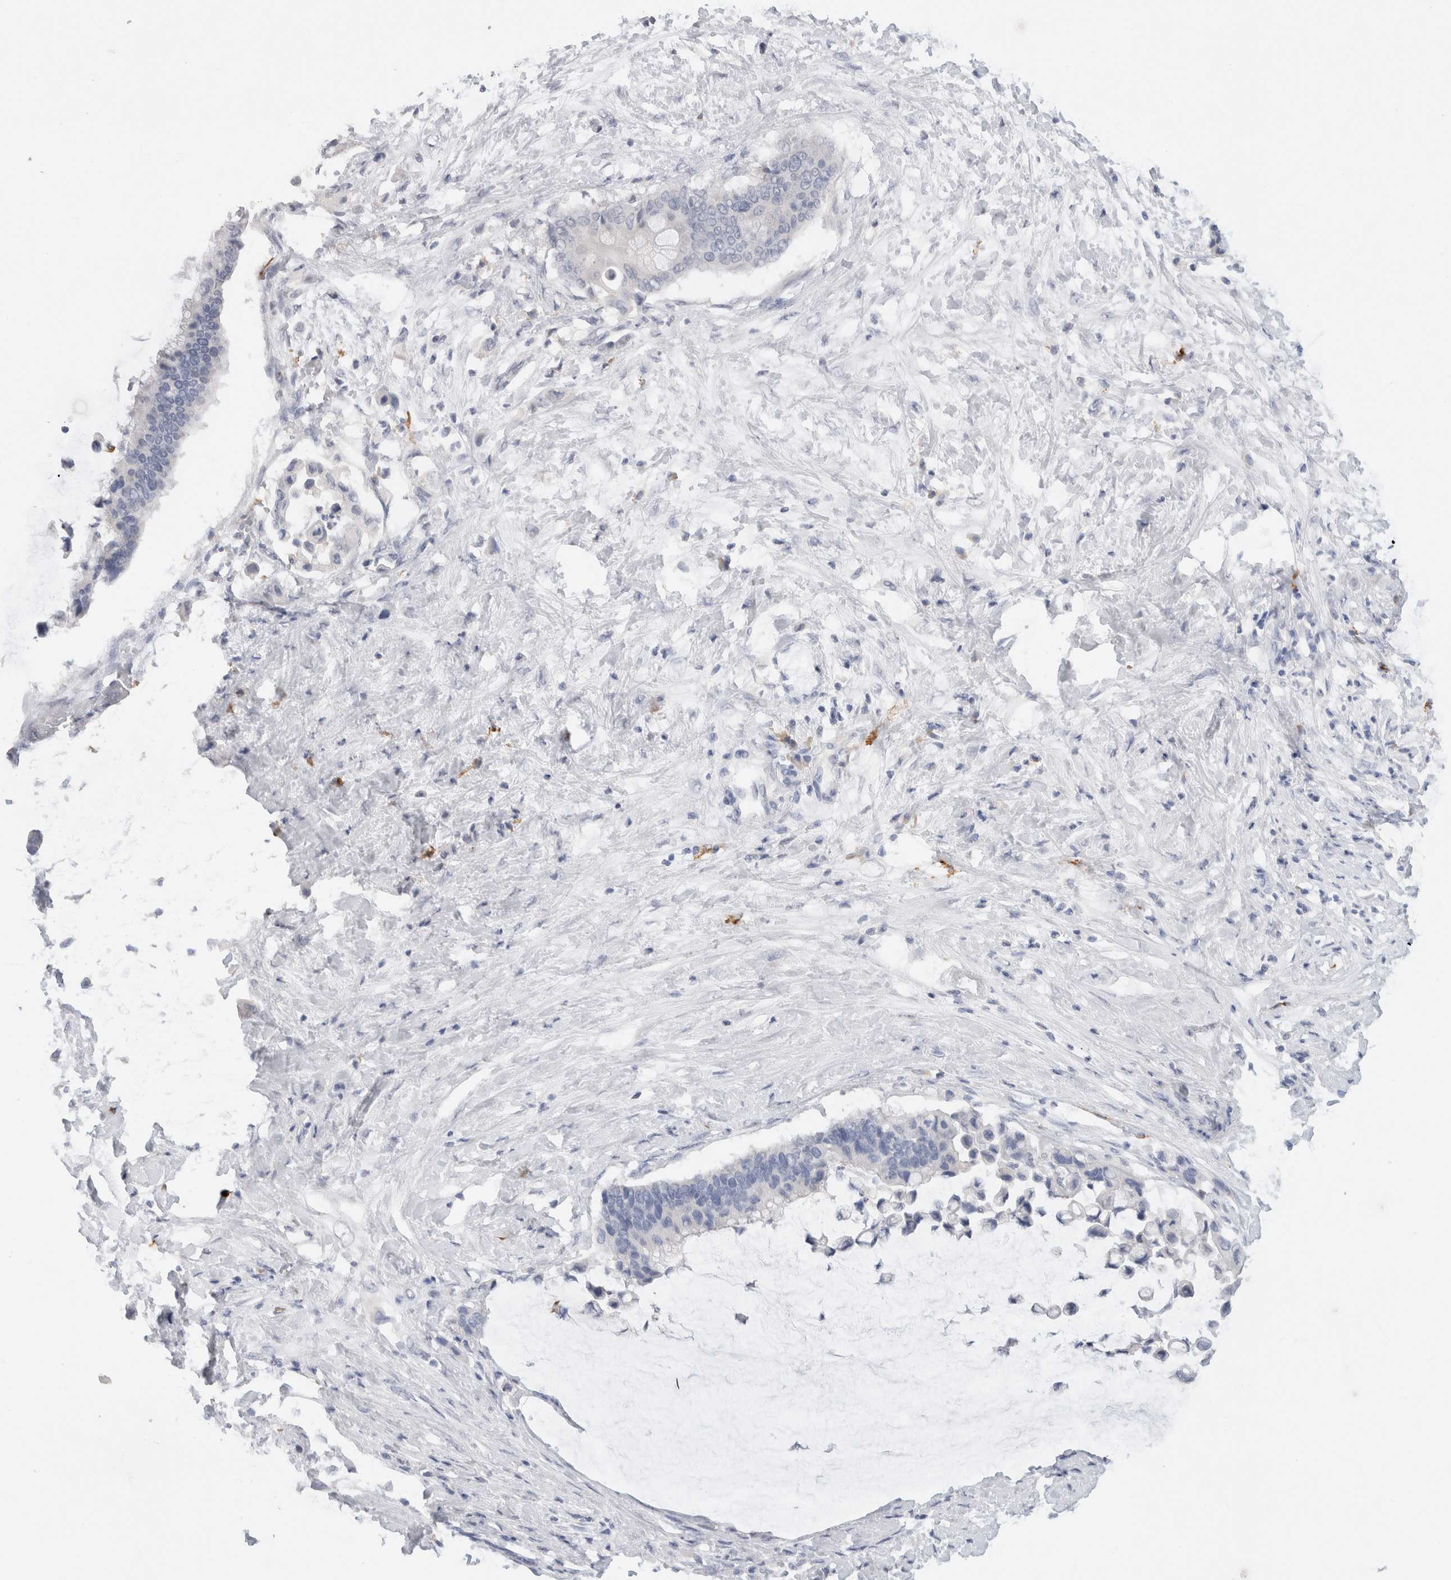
{"staining": {"intensity": "negative", "quantity": "none", "location": "none"}, "tissue": "pancreatic cancer", "cell_type": "Tumor cells", "image_type": "cancer", "snomed": [{"axis": "morphology", "description": "Adenocarcinoma, NOS"}, {"axis": "topography", "description": "Pancreas"}], "caption": "A high-resolution histopathology image shows immunohistochemistry (IHC) staining of pancreatic adenocarcinoma, which displays no significant positivity in tumor cells. (DAB immunohistochemistry (IHC) visualized using brightfield microscopy, high magnification).", "gene": "LAMP3", "patient": {"sex": "male", "age": 41}}